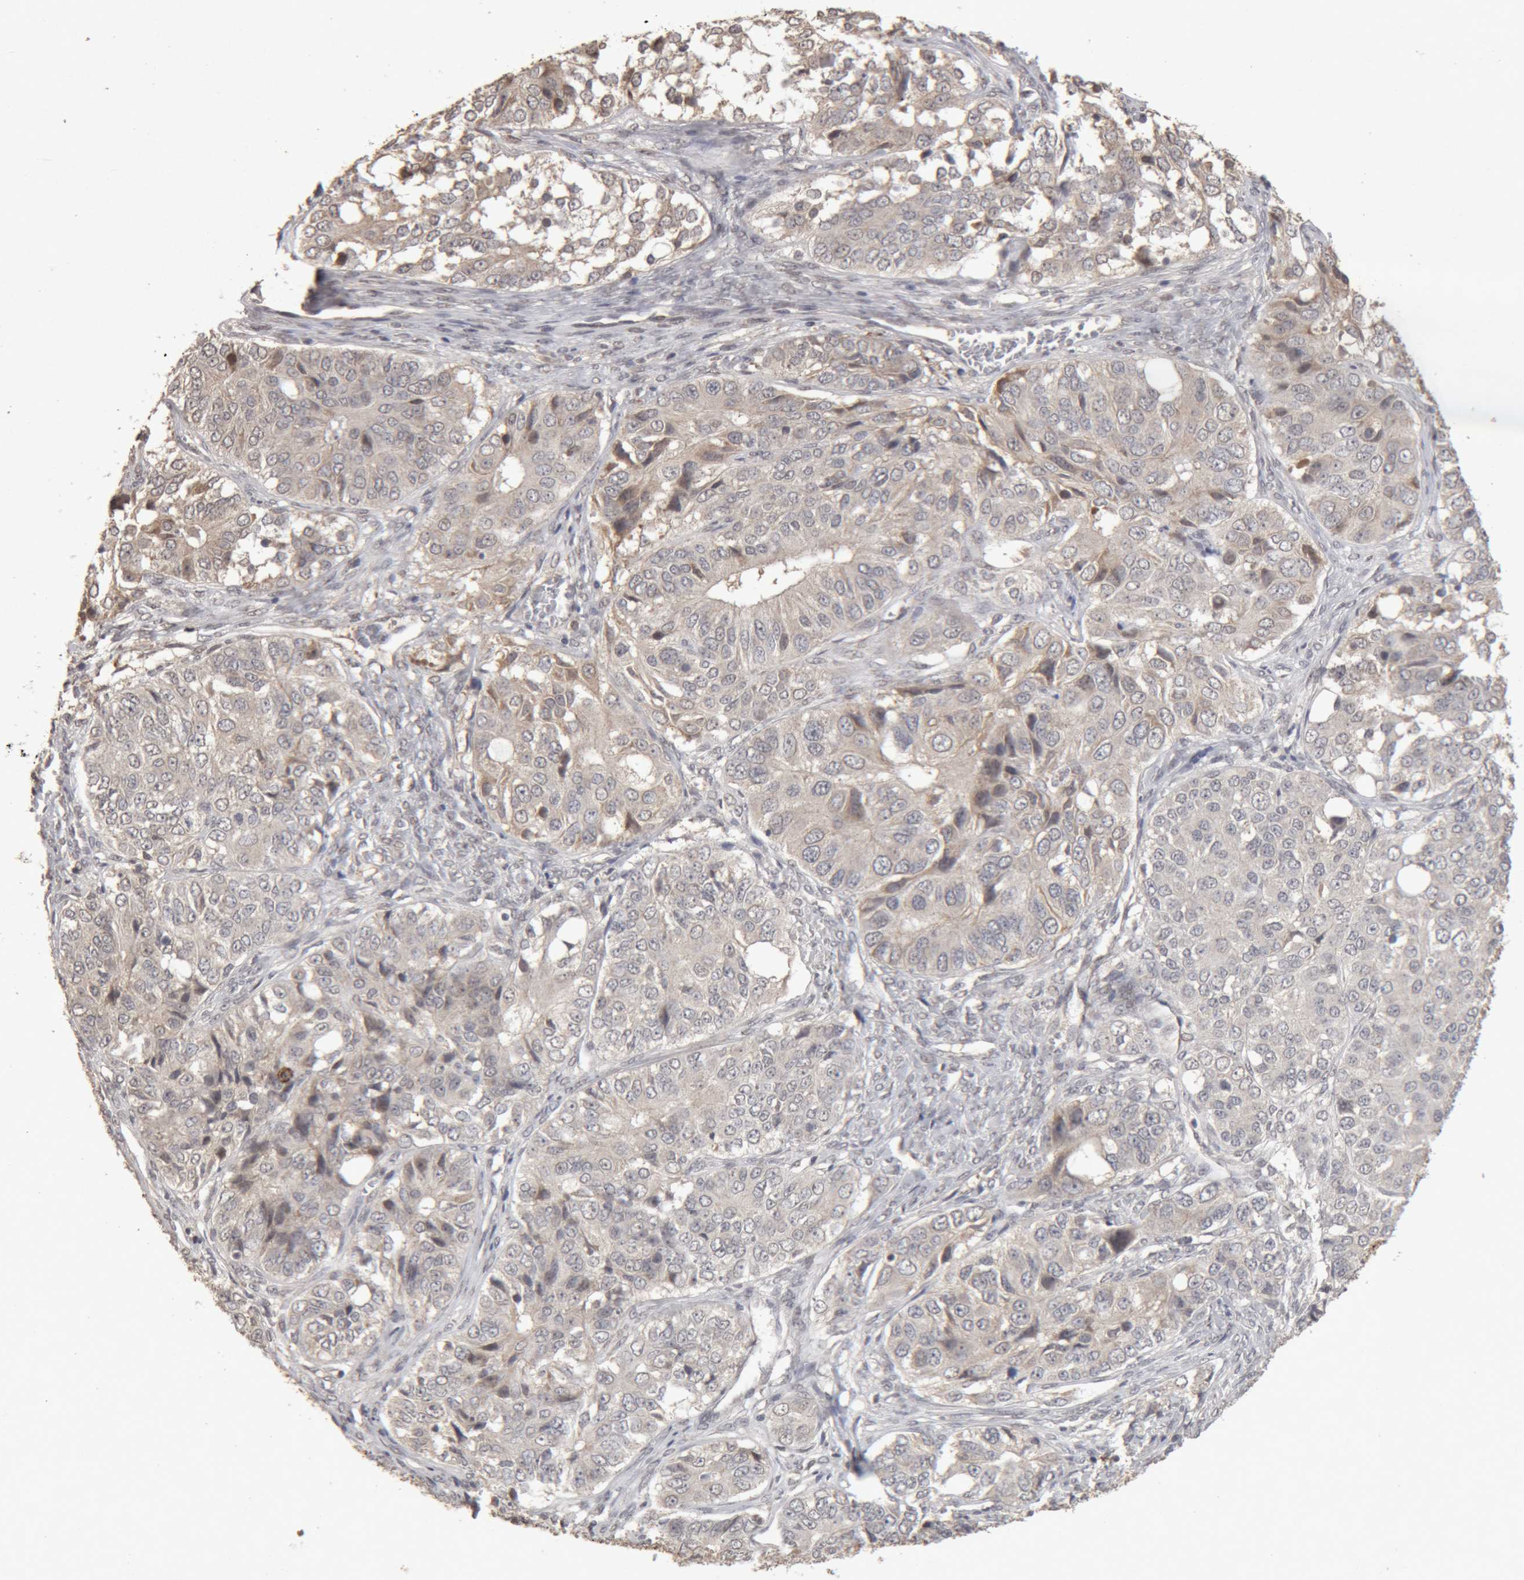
{"staining": {"intensity": "negative", "quantity": "none", "location": "none"}, "tissue": "ovarian cancer", "cell_type": "Tumor cells", "image_type": "cancer", "snomed": [{"axis": "morphology", "description": "Carcinoma, endometroid"}, {"axis": "topography", "description": "Ovary"}], "caption": "DAB immunohistochemical staining of human endometroid carcinoma (ovarian) exhibits no significant expression in tumor cells.", "gene": "MEP1A", "patient": {"sex": "female", "age": 51}}